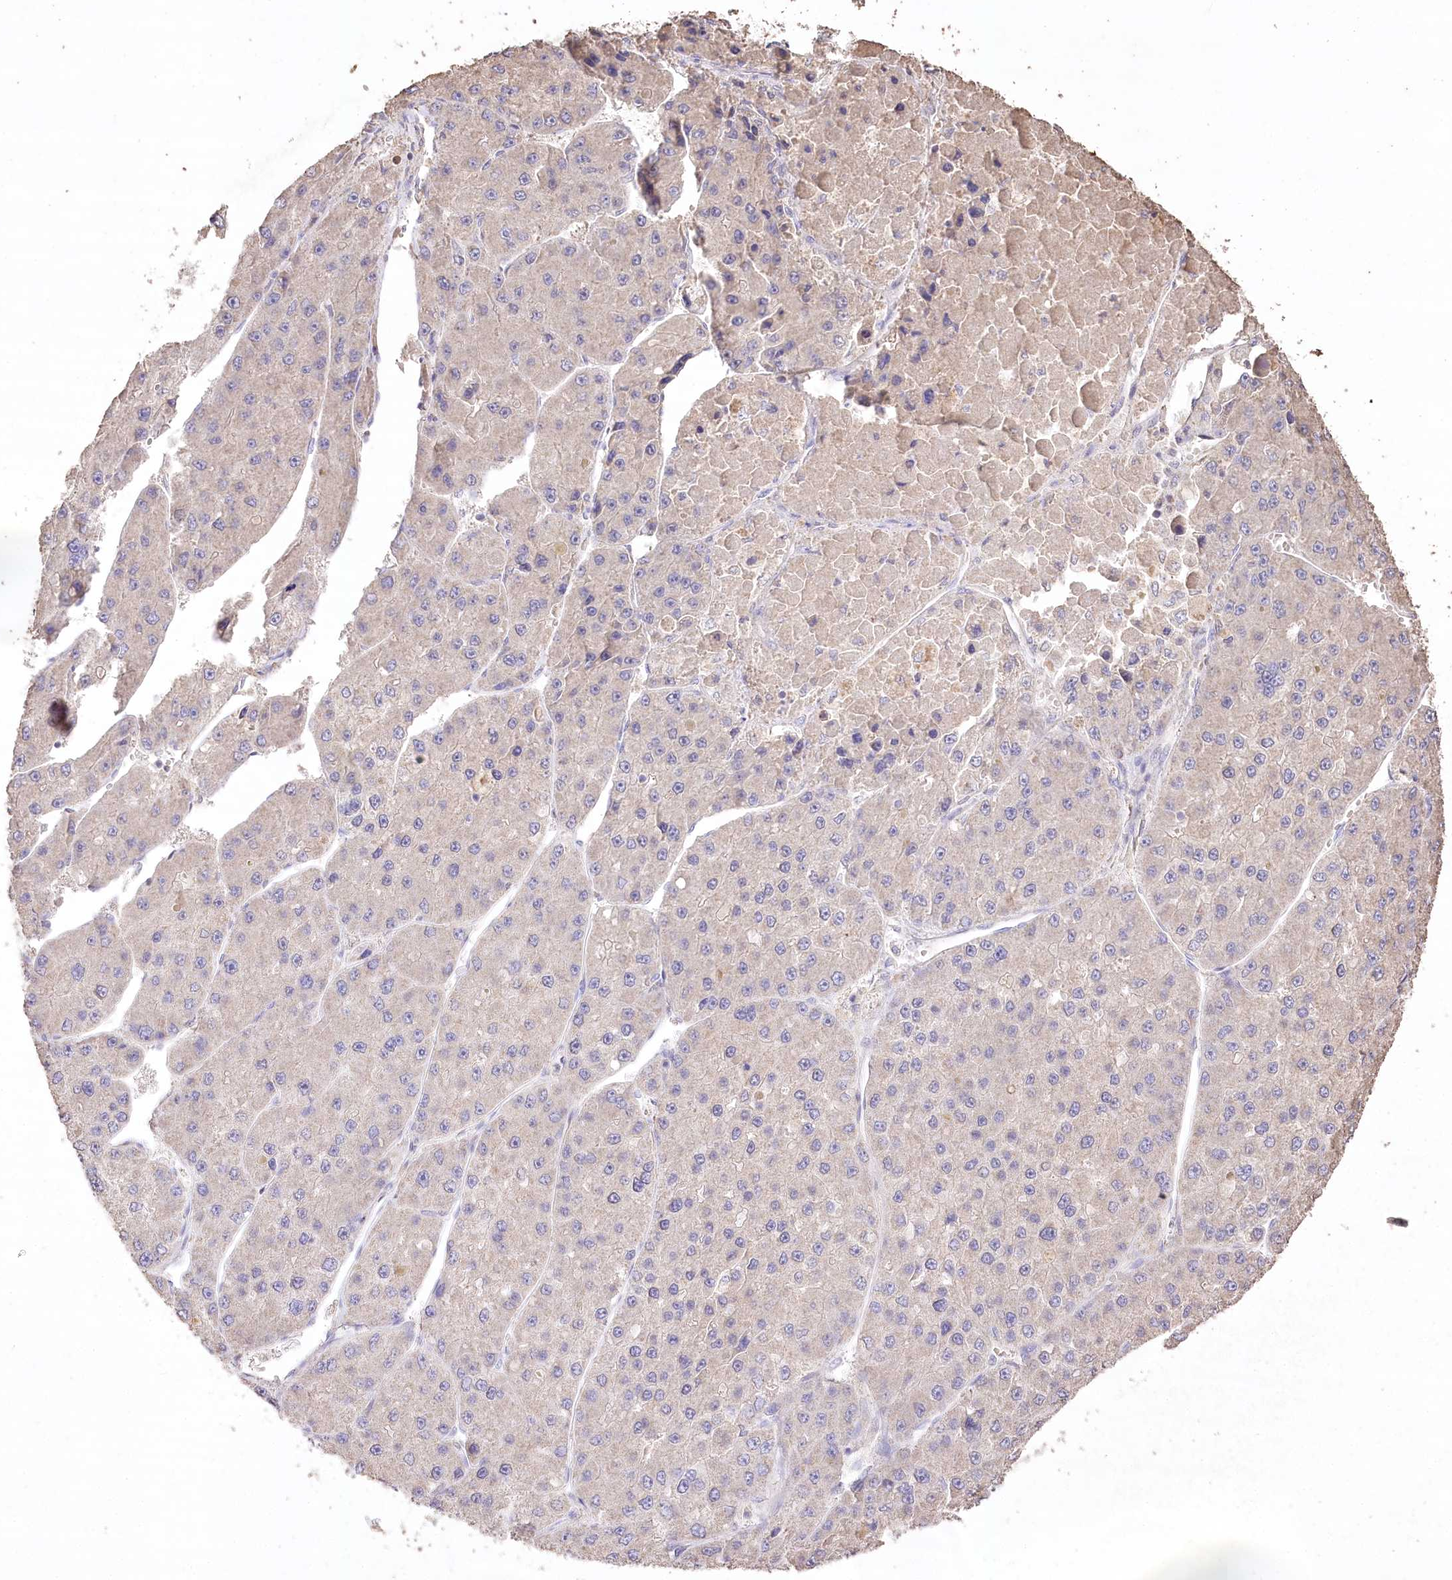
{"staining": {"intensity": "negative", "quantity": "none", "location": "none"}, "tissue": "liver cancer", "cell_type": "Tumor cells", "image_type": "cancer", "snomed": [{"axis": "morphology", "description": "Carcinoma, Hepatocellular, NOS"}, {"axis": "topography", "description": "Liver"}], "caption": "Tumor cells are negative for protein expression in human liver hepatocellular carcinoma.", "gene": "IREB2", "patient": {"sex": "female", "age": 73}}